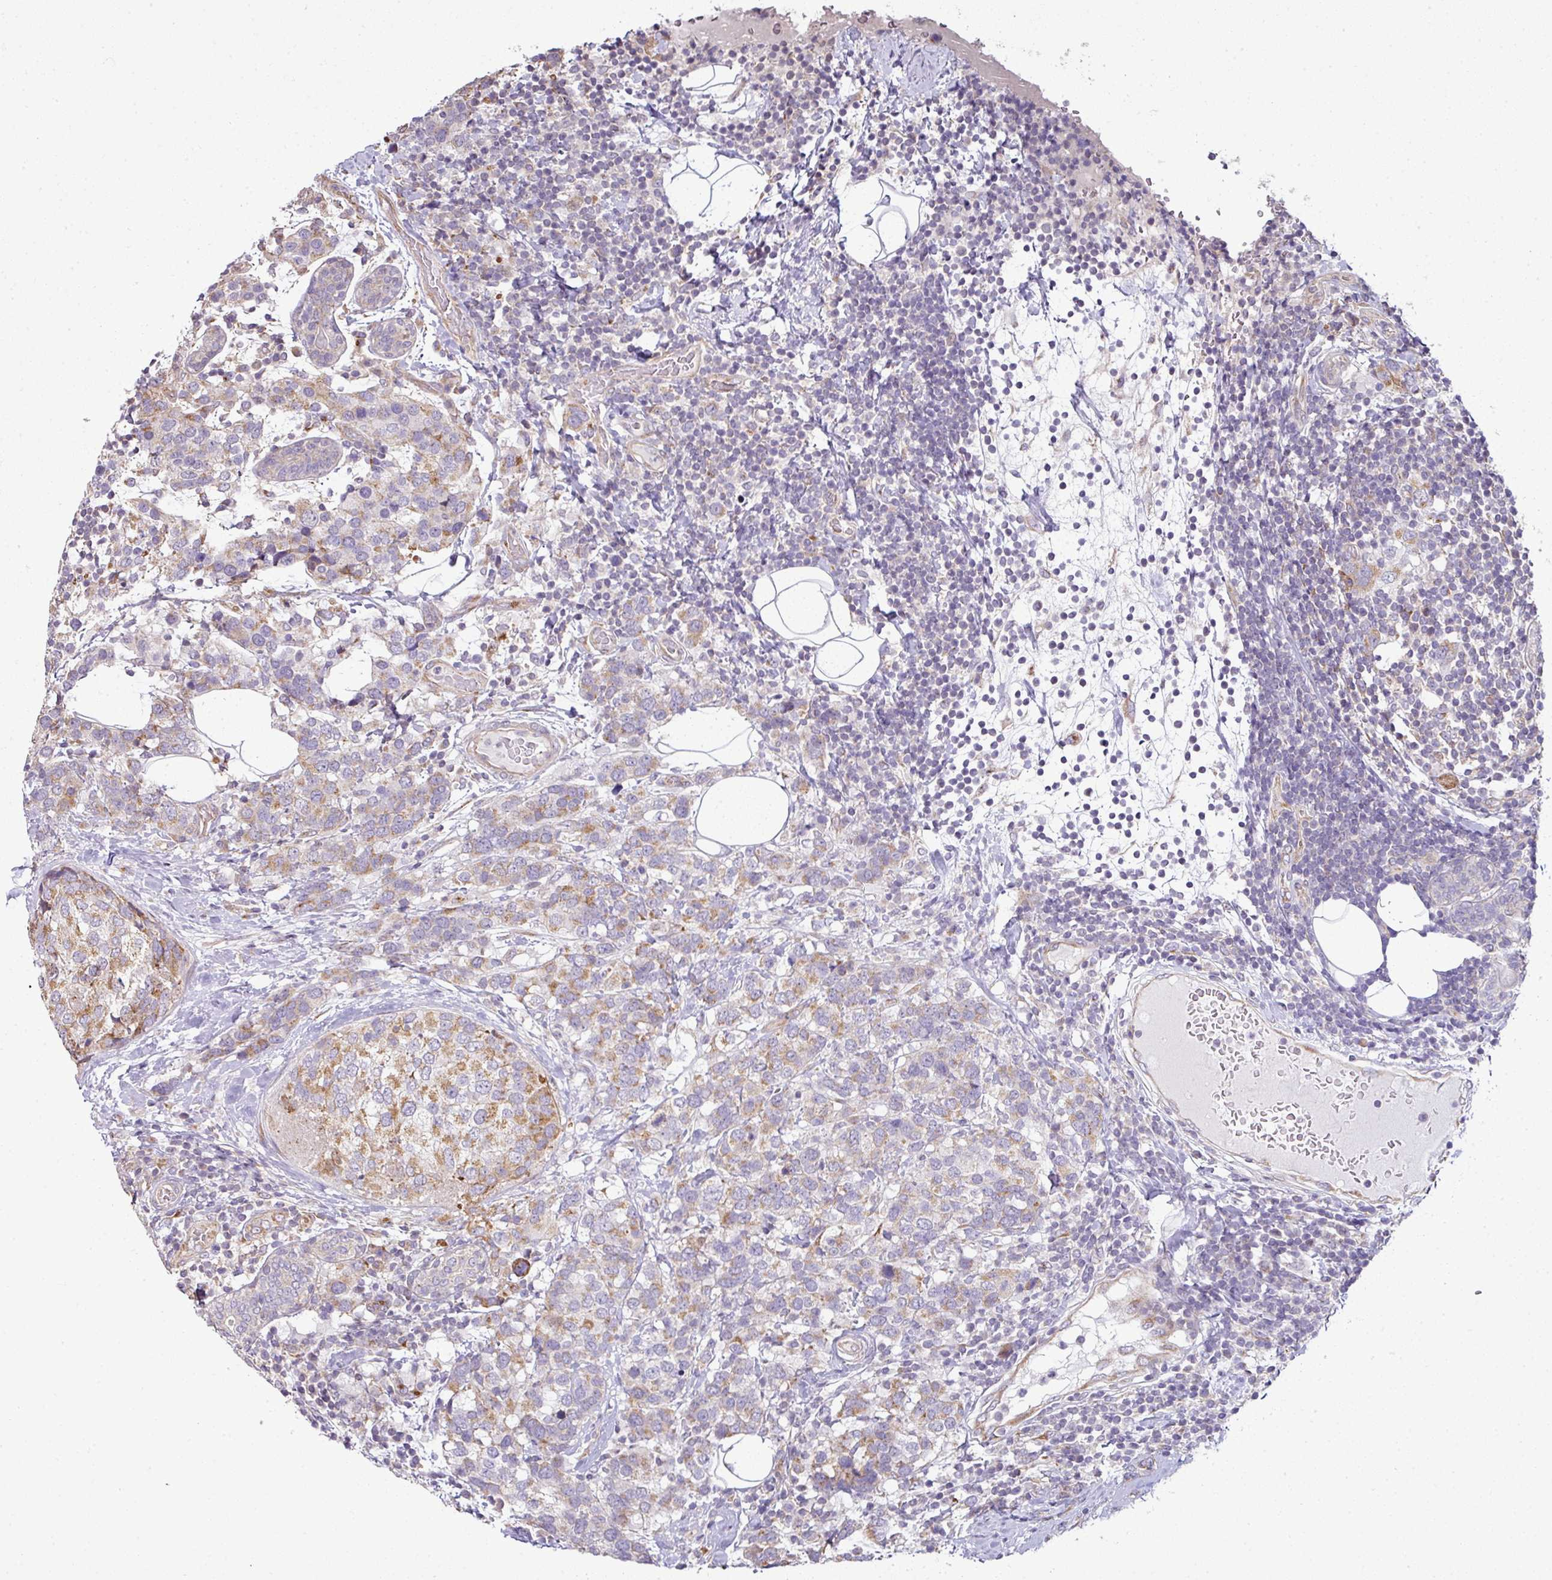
{"staining": {"intensity": "moderate", "quantity": ">75%", "location": "cytoplasmic/membranous"}, "tissue": "breast cancer", "cell_type": "Tumor cells", "image_type": "cancer", "snomed": [{"axis": "morphology", "description": "Lobular carcinoma"}, {"axis": "topography", "description": "Breast"}], "caption": "Immunohistochemistry photomicrograph of neoplastic tissue: human breast lobular carcinoma stained using IHC displays medium levels of moderate protein expression localized specifically in the cytoplasmic/membranous of tumor cells, appearing as a cytoplasmic/membranous brown color.", "gene": "TIMMDC1", "patient": {"sex": "female", "age": 59}}